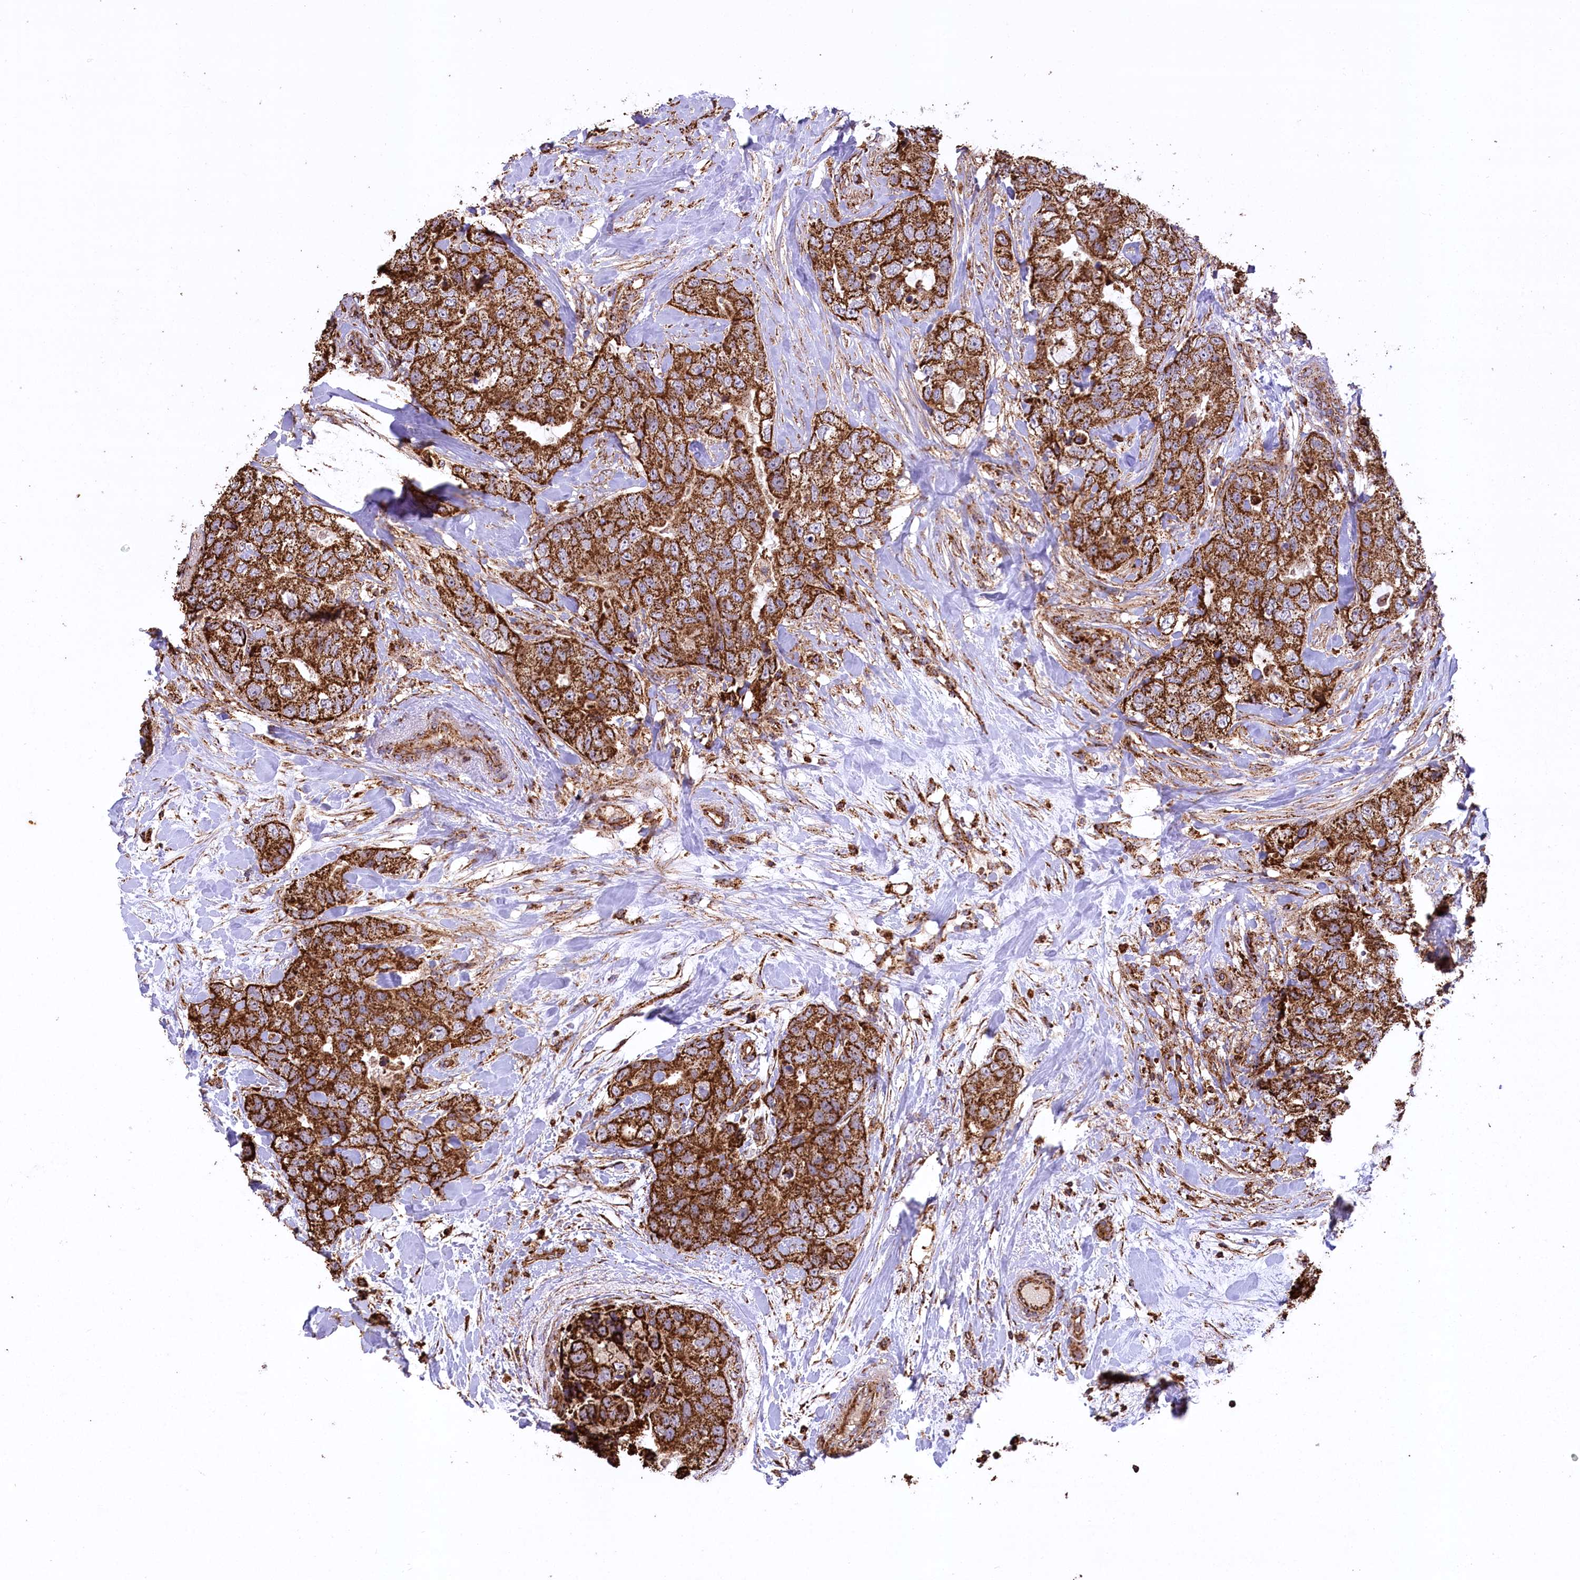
{"staining": {"intensity": "strong", "quantity": ">75%", "location": "cytoplasmic/membranous"}, "tissue": "breast cancer", "cell_type": "Tumor cells", "image_type": "cancer", "snomed": [{"axis": "morphology", "description": "Duct carcinoma"}, {"axis": "topography", "description": "Breast"}], "caption": "Immunohistochemical staining of infiltrating ductal carcinoma (breast) exhibits high levels of strong cytoplasmic/membranous staining in about >75% of tumor cells.", "gene": "CARD19", "patient": {"sex": "female", "age": 62}}